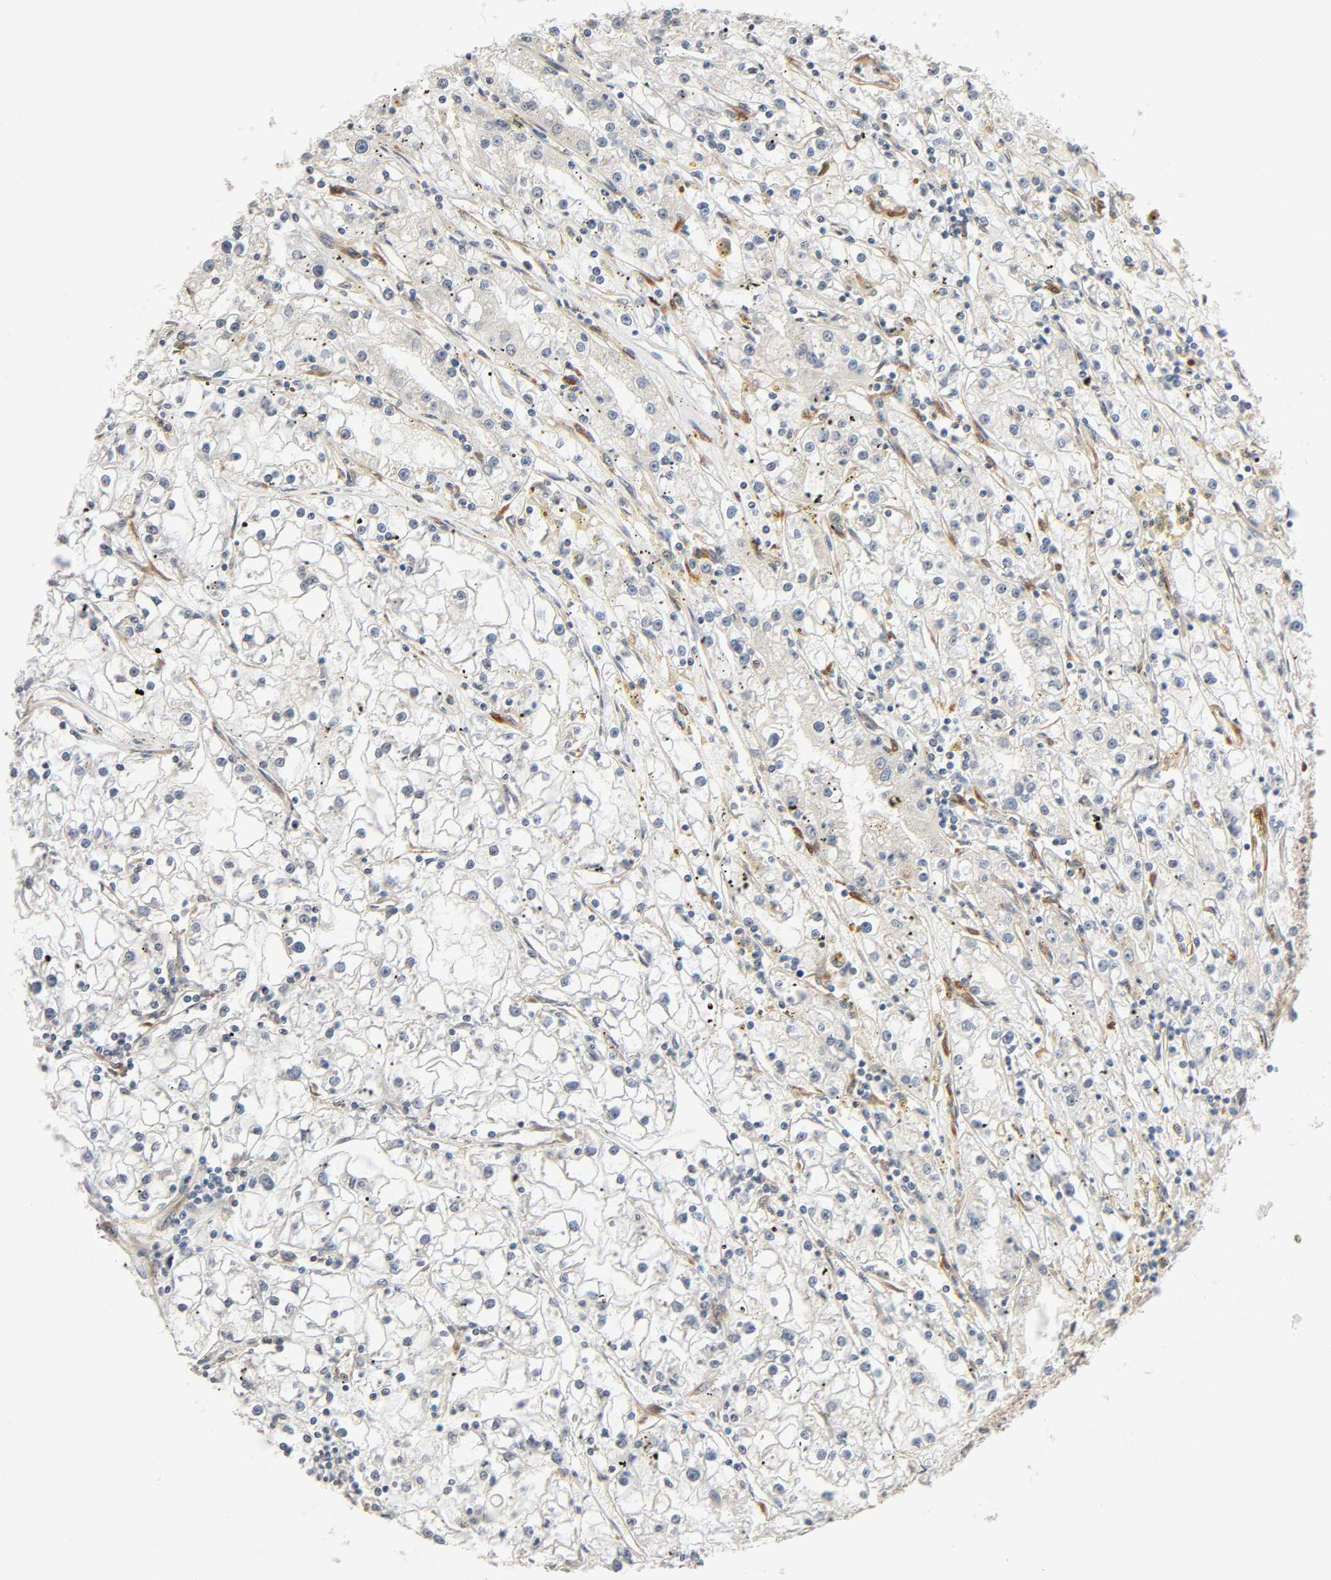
{"staining": {"intensity": "moderate", "quantity": "<25%", "location": "cytoplasmic/membranous"}, "tissue": "renal cancer", "cell_type": "Tumor cells", "image_type": "cancer", "snomed": [{"axis": "morphology", "description": "Adenocarcinoma, NOS"}, {"axis": "topography", "description": "Kidney"}], "caption": "This photomicrograph displays immunohistochemistry staining of human adenocarcinoma (renal), with low moderate cytoplasmic/membranous staining in about <25% of tumor cells.", "gene": "PTK2", "patient": {"sex": "male", "age": 56}}